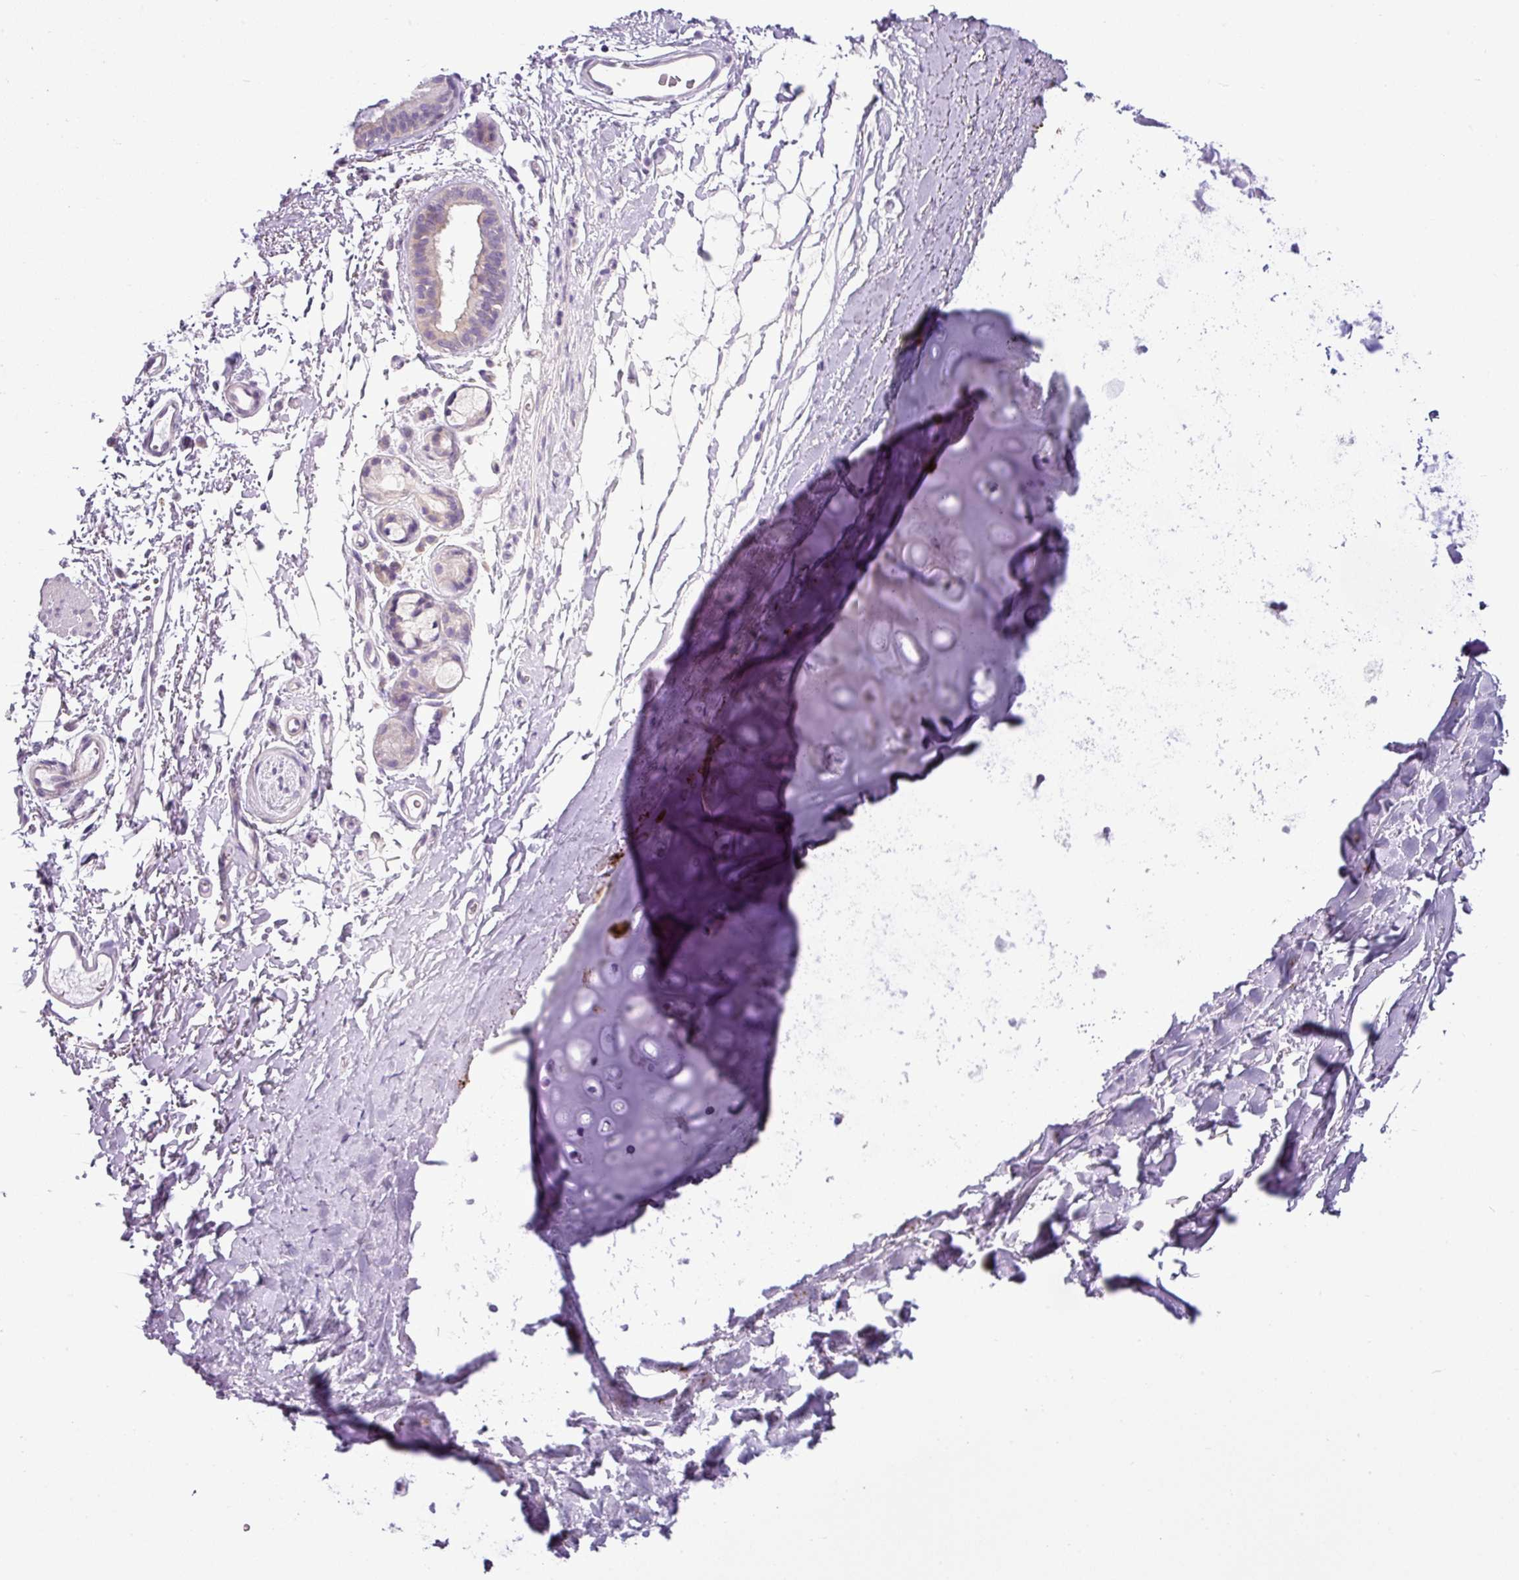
{"staining": {"intensity": "negative", "quantity": "none", "location": "none"}, "tissue": "adipose tissue", "cell_type": "Adipocytes", "image_type": "normal", "snomed": [{"axis": "morphology", "description": "Normal tissue, NOS"}, {"axis": "topography", "description": "Cartilage tissue"}, {"axis": "topography", "description": "Bronchus"}], "caption": "Adipocytes are negative for brown protein staining in unremarkable adipose tissue. The staining was performed using DAB to visualize the protein expression in brown, while the nuclei were stained in blue with hematoxylin (Magnification: 20x).", "gene": "TOR1AIP2", "patient": {"sex": "female", "age": 72}}